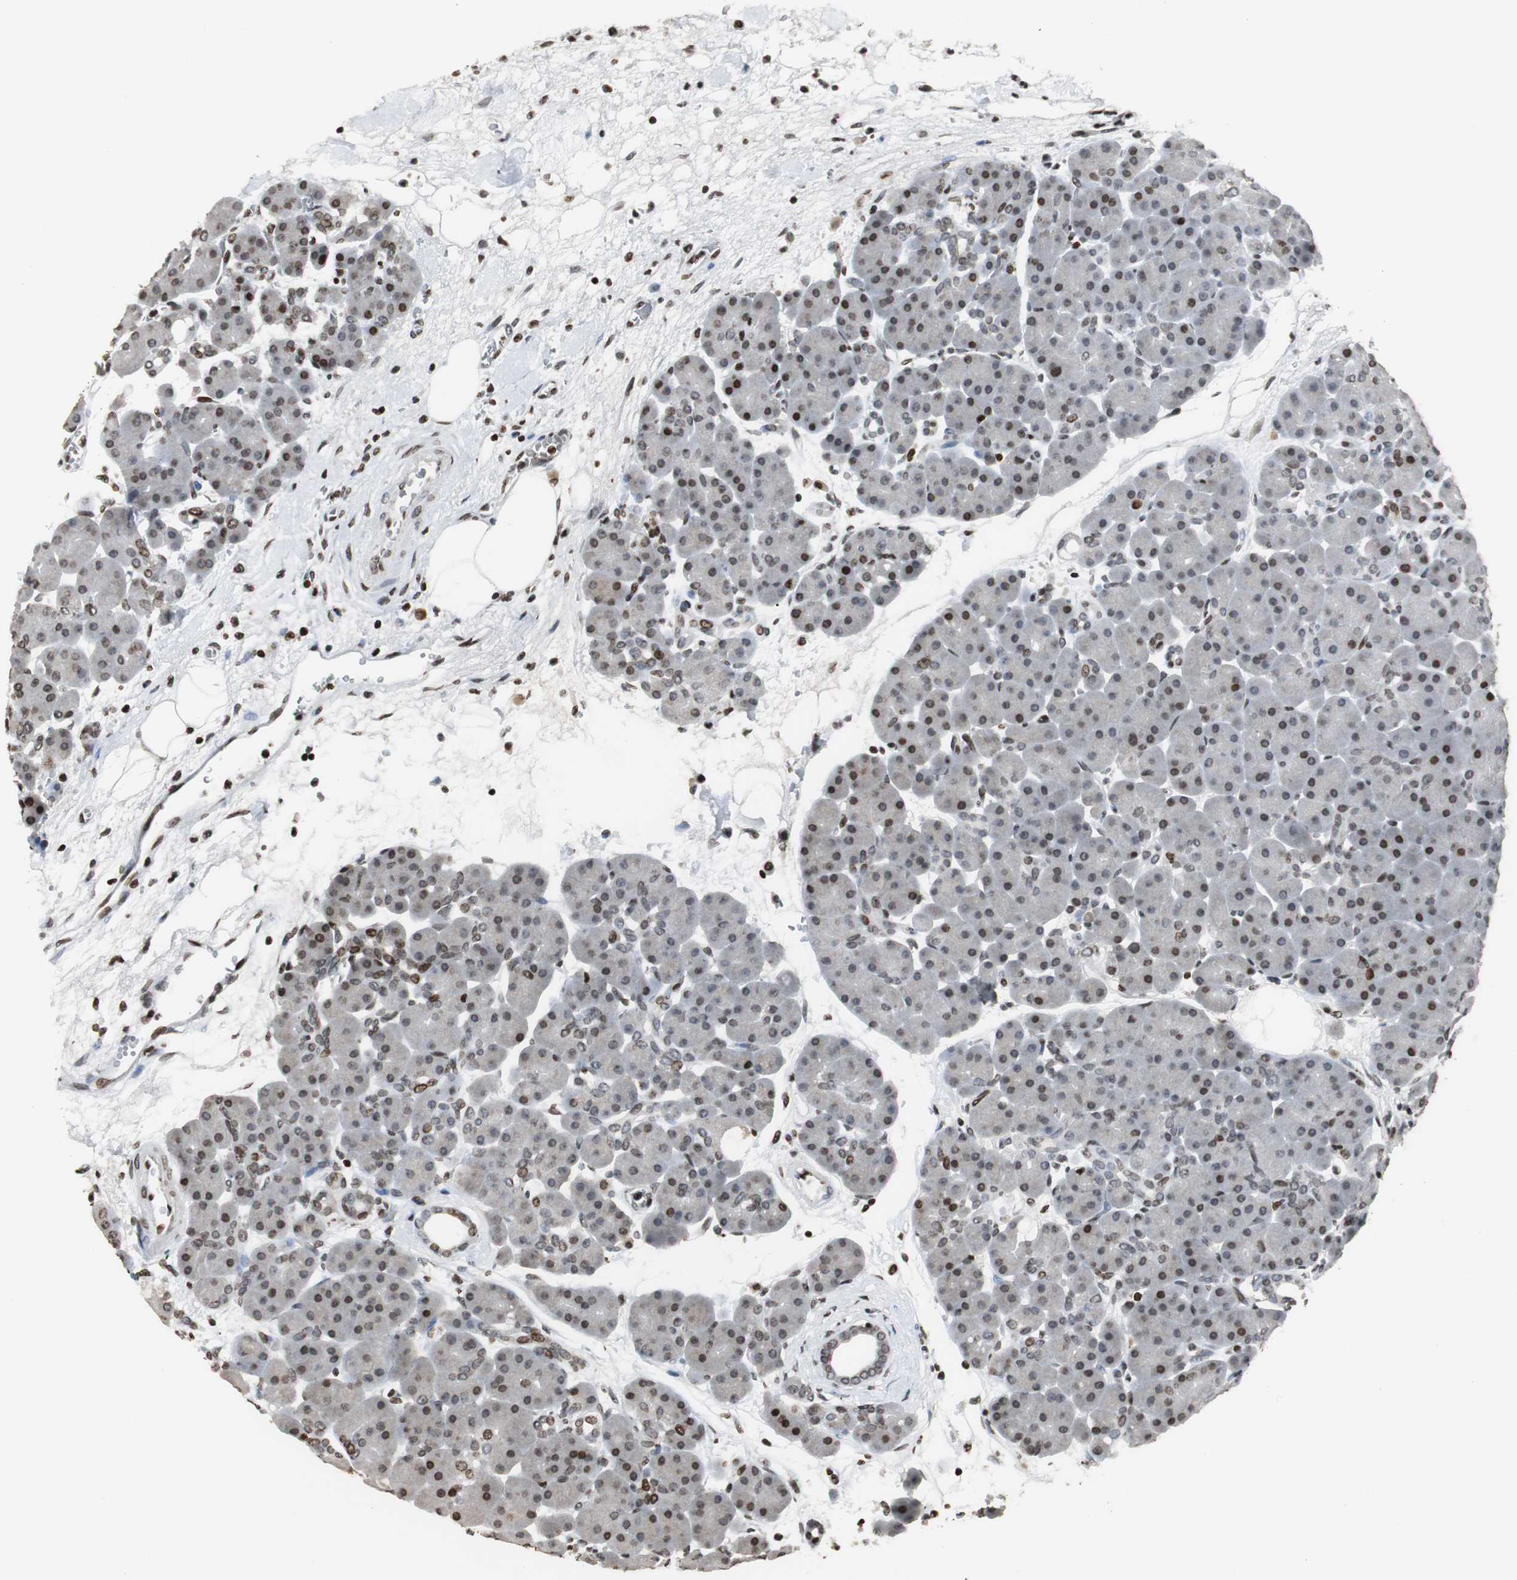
{"staining": {"intensity": "strong", "quantity": ">75%", "location": "nuclear"}, "tissue": "pancreas", "cell_type": "Exocrine glandular cells", "image_type": "normal", "snomed": [{"axis": "morphology", "description": "Normal tissue, NOS"}, {"axis": "topography", "description": "Pancreas"}], "caption": "This is a micrograph of IHC staining of normal pancreas, which shows strong expression in the nuclear of exocrine glandular cells.", "gene": "PAXIP1", "patient": {"sex": "male", "age": 66}}